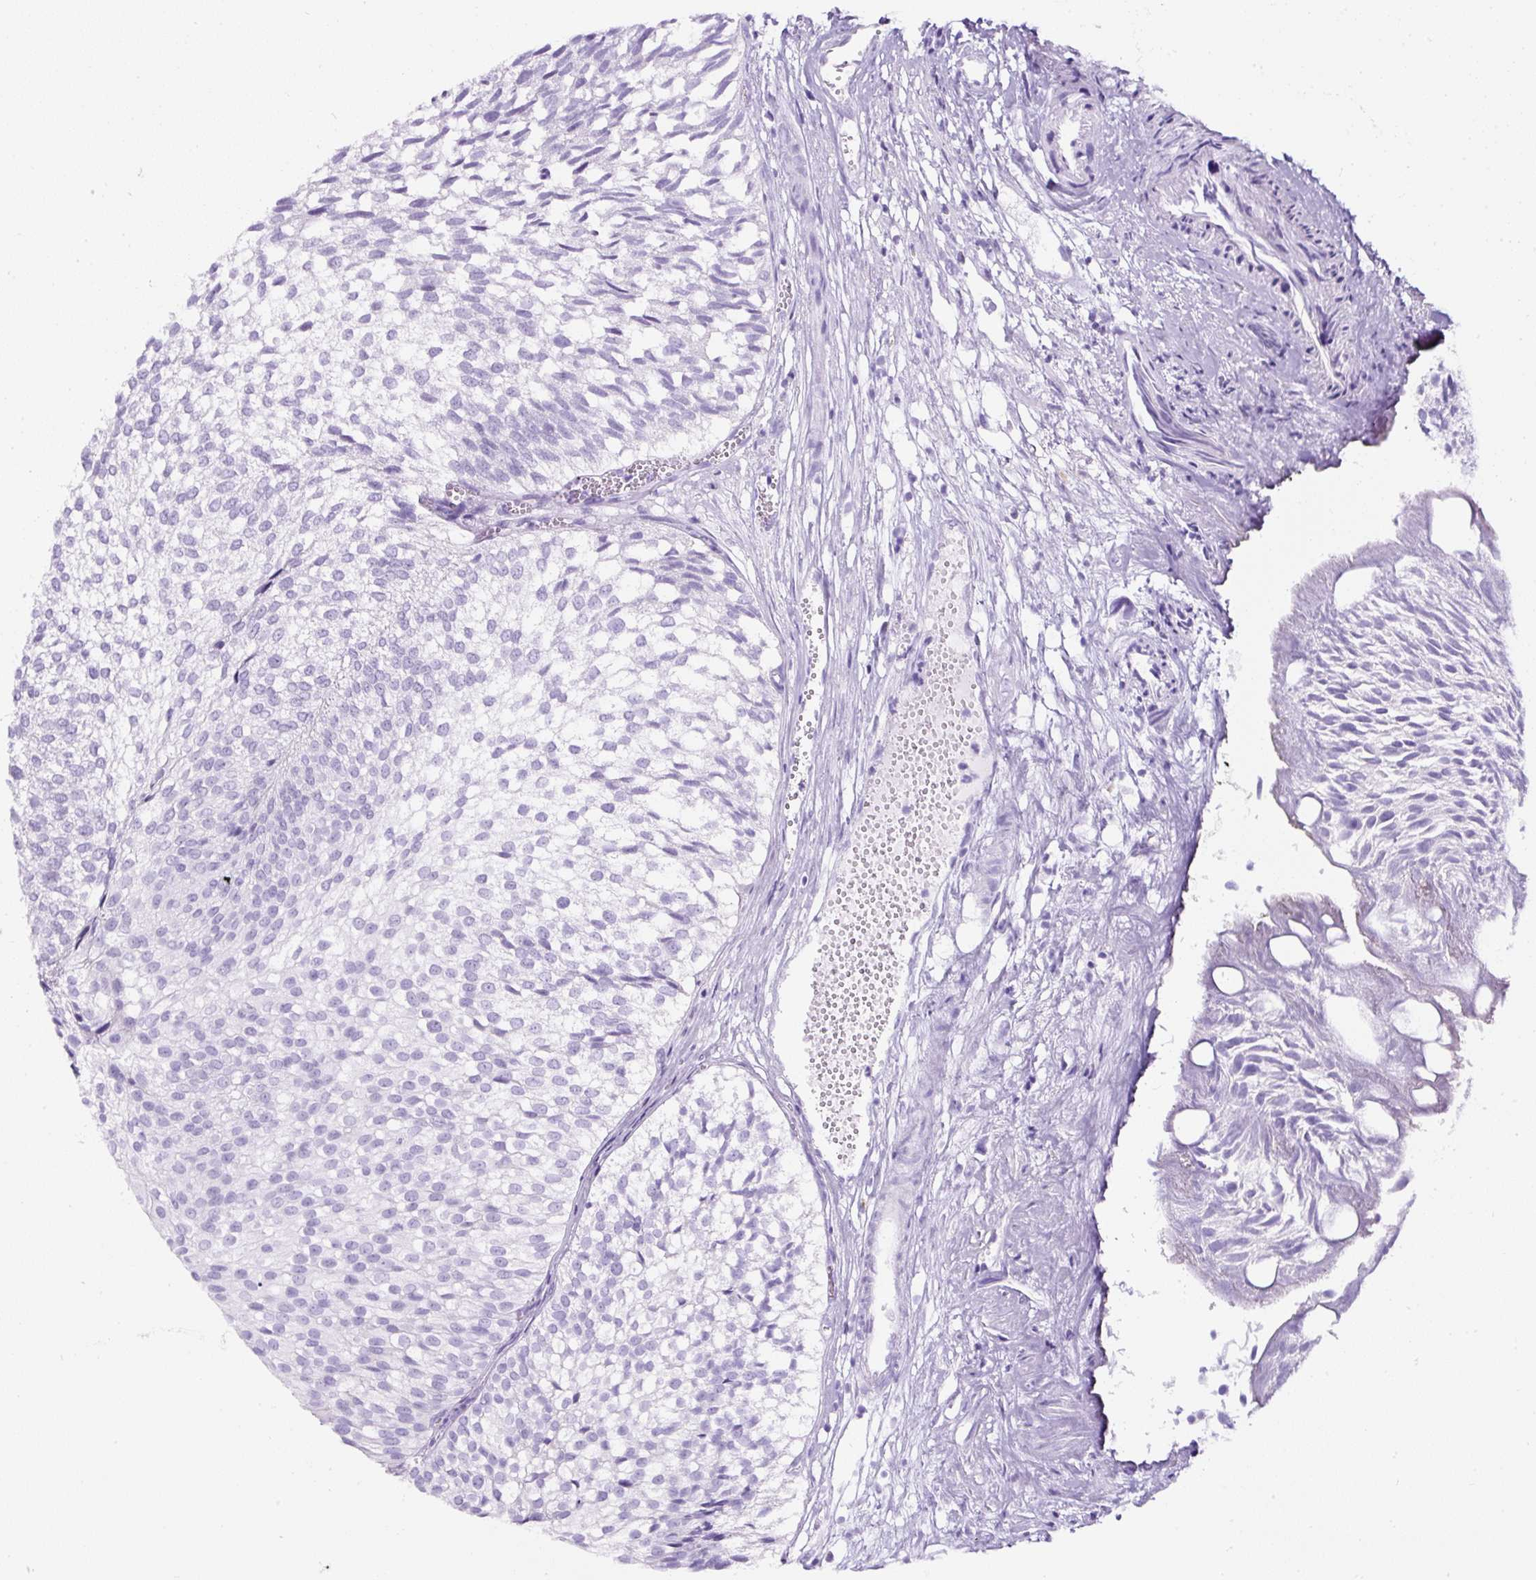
{"staining": {"intensity": "negative", "quantity": "none", "location": "none"}, "tissue": "urothelial cancer", "cell_type": "Tumor cells", "image_type": "cancer", "snomed": [{"axis": "morphology", "description": "Urothelial carcinoma, Low grade"}, {"axis": "topography", "description": "Urinary bladder"}], "caption": "IHC micrograph of neoplastic tissue: human urothelial cancer stained with DAB demonstrates no significant protein positivity in tumor cells.", "gene": "TMEM200B", "patient": {"sex": "male", "age": 91}}